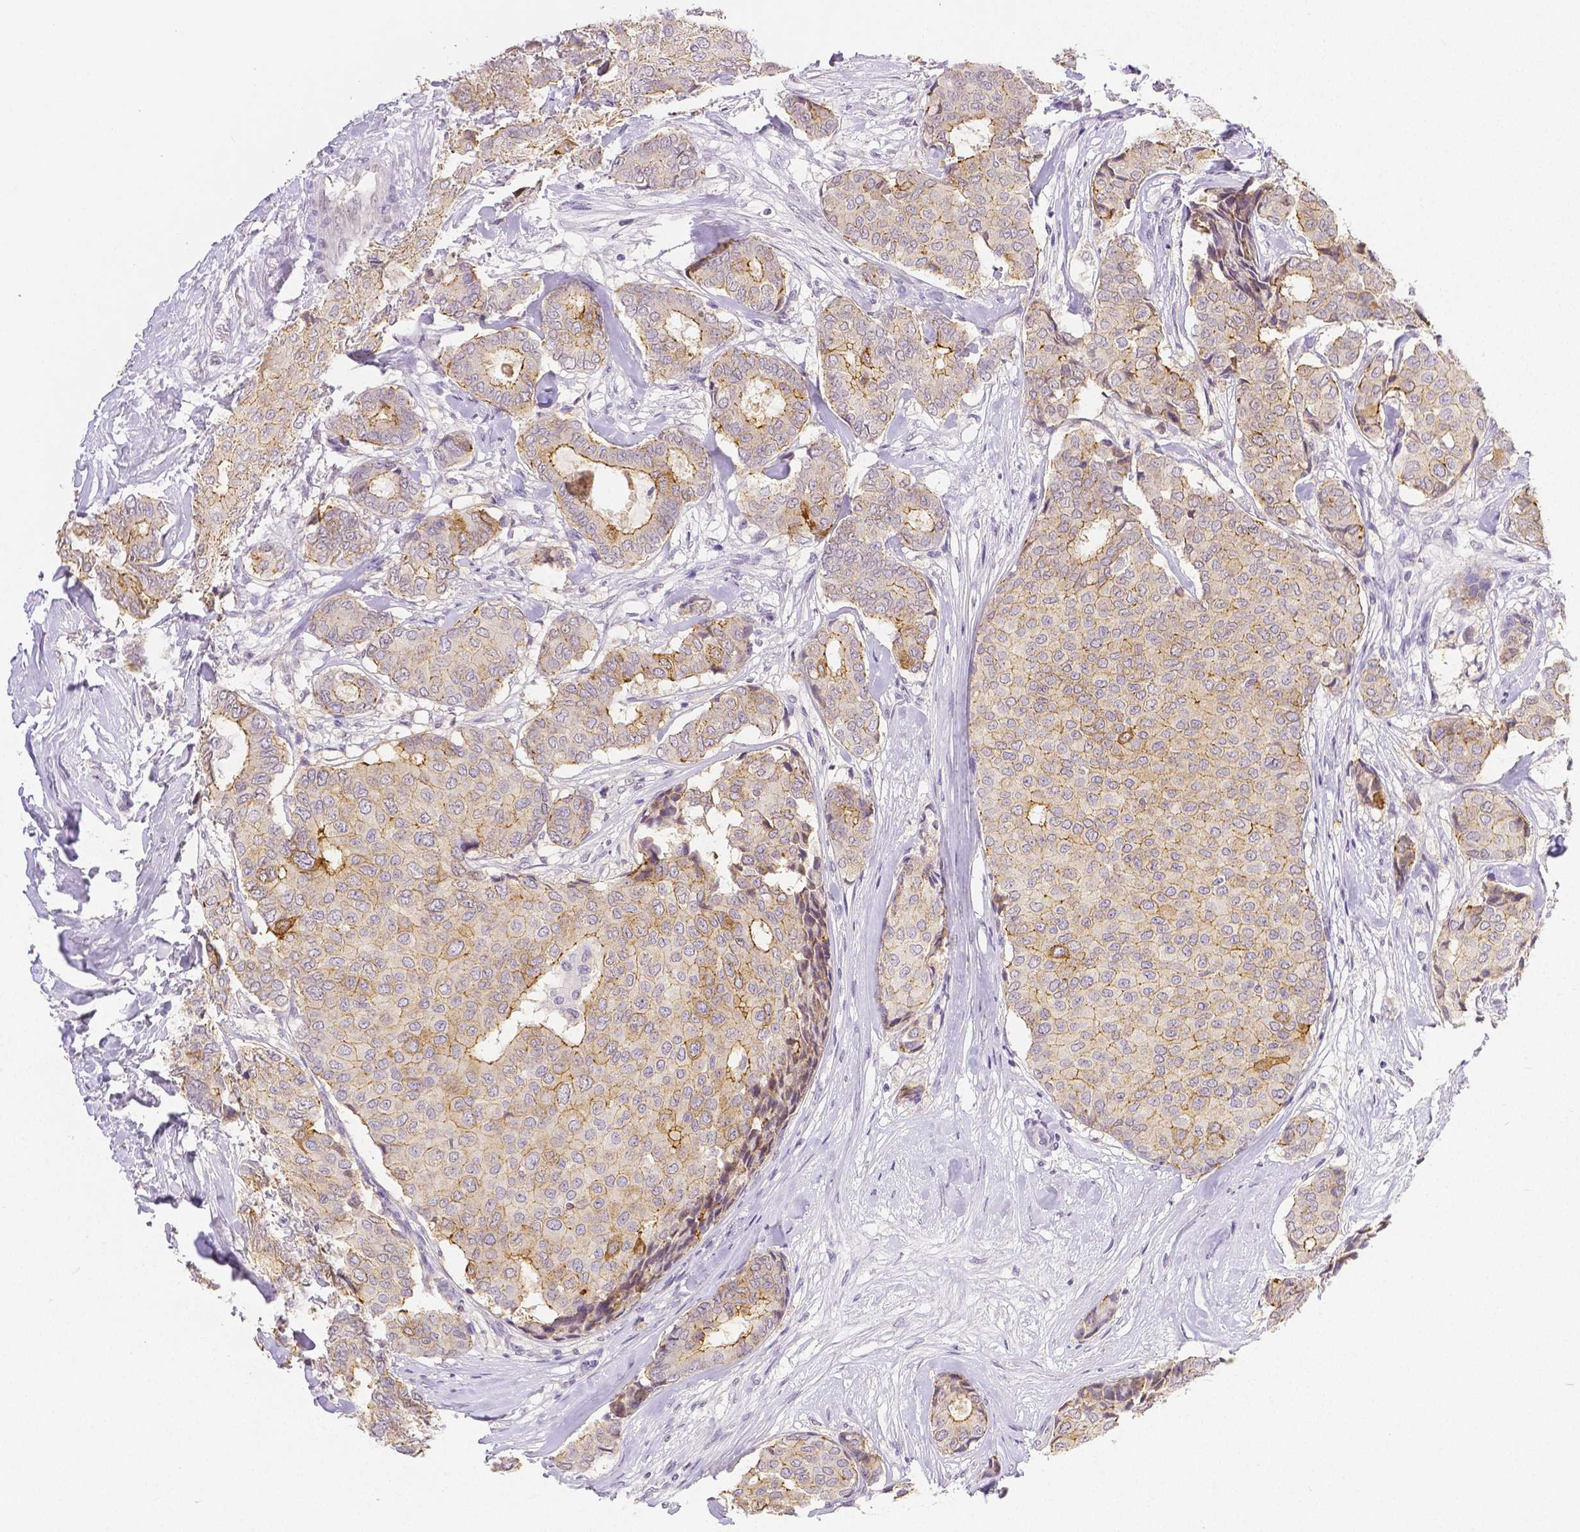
{"staining": {"intensity": "moderate", "quantity": "25%-75%", "location": "cytoplasmic/membranous"}, "tissue": "breast cancer", "cell_type": "Tumor cells", "image_type": "cancer", "snomed": [{"axis": "morphology", "description": "Duct carcinoma"}, {"axis": "topography", "description": "Breast"}], "caption": "Breast intraductal carcinoma was stained to show a protein in brown. There is medium levels of moderate cytoplasmic/membranous positivity in about 25%-75% of tumor cells. Nuclei are stained in blue.", "gene": "OCLN", "patient": {"sex": "female", "age": 75}}